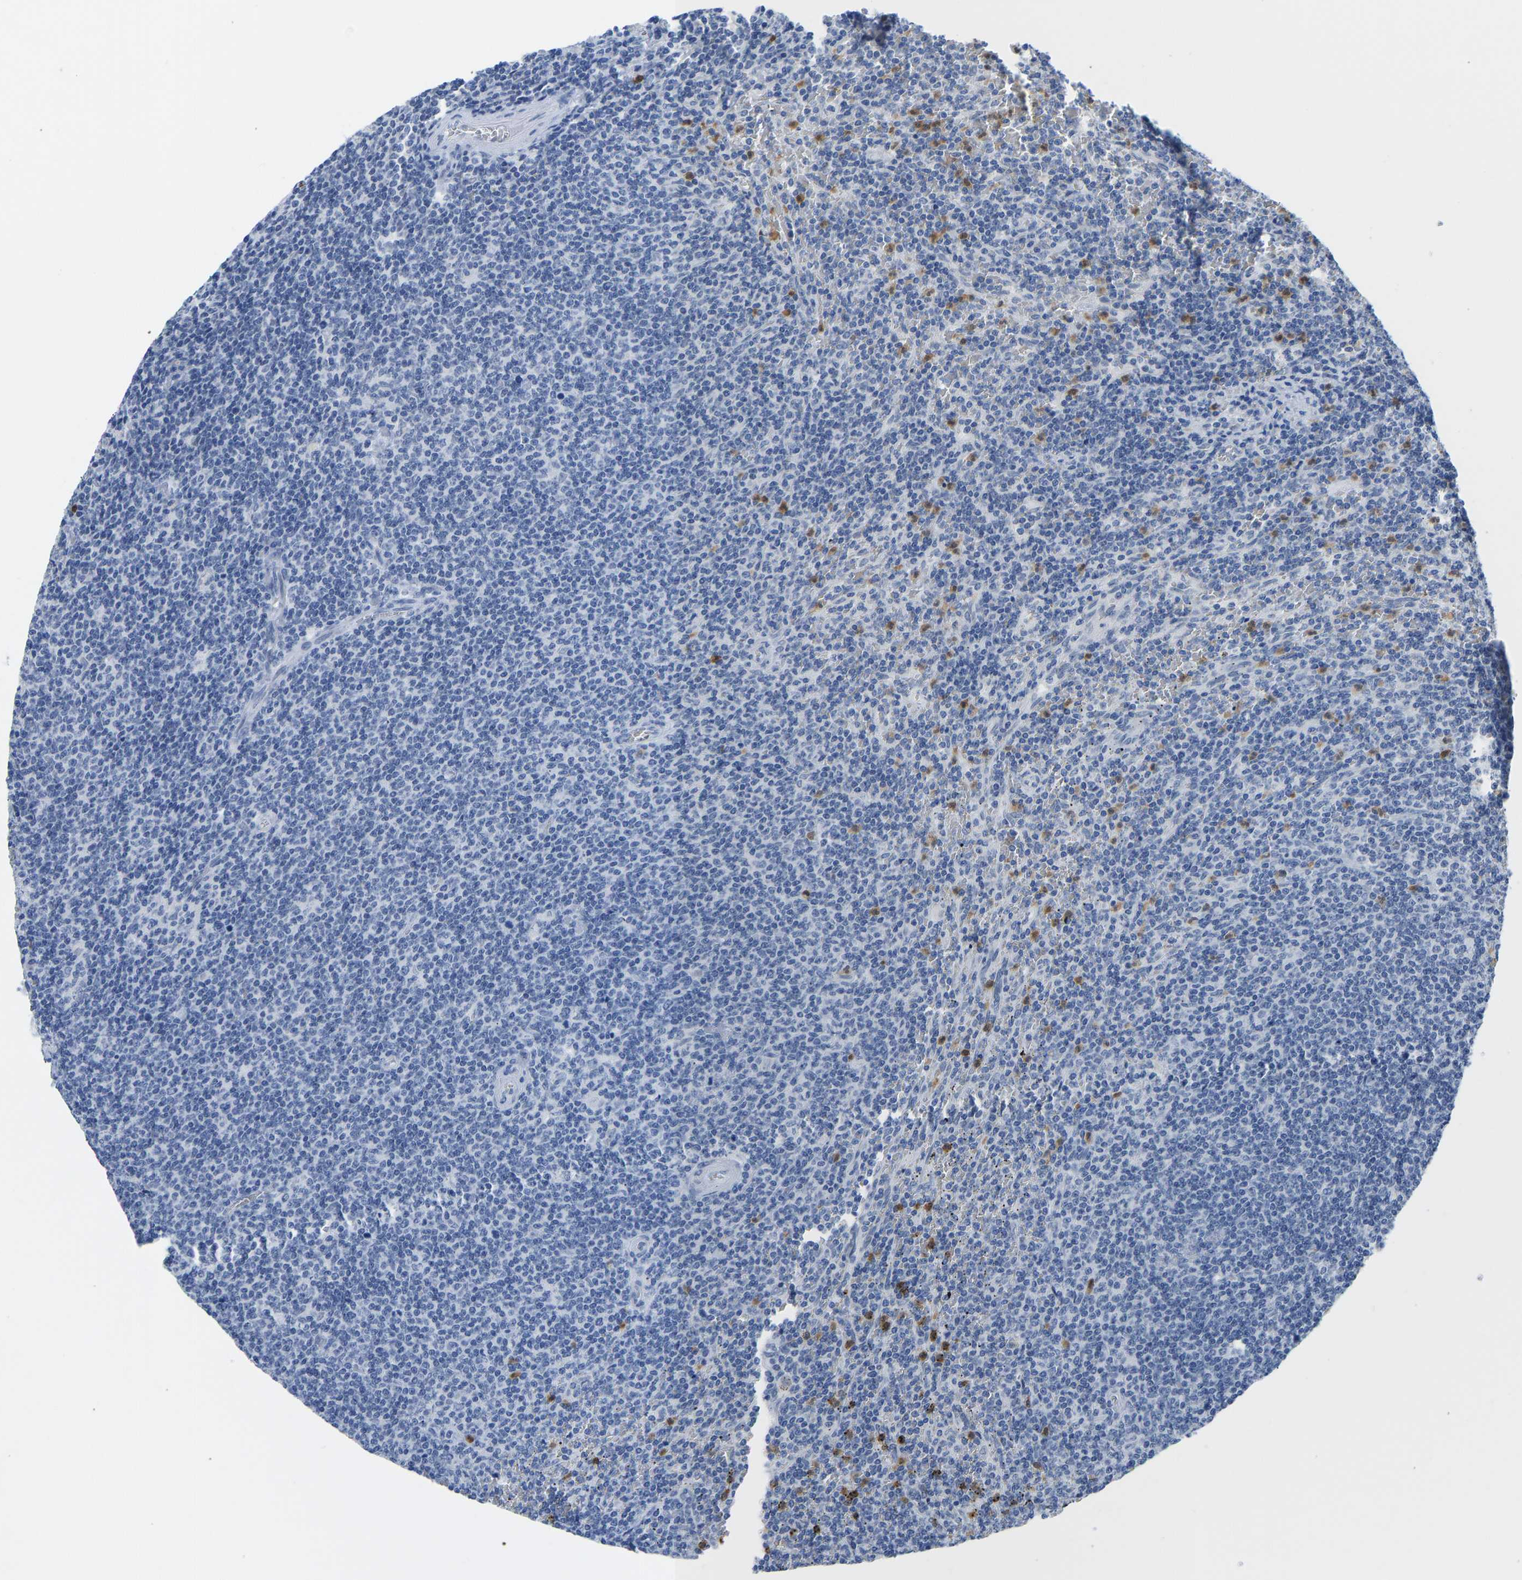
{"staining": {"intensity": "negative", "quantity": "none", "location": "none"}, "tissue": "lymphoma", "cell_type": "Tumor cells", "image_type": "cancer", "snomed": [{"axis": "morphology", "description": "Malignant lymphoma, non-Hodgkin's type, Low grade"}, {"axis": "topography", "description": "Spleen"}], "caption": "DAB (3,3'-diaminobenzidine) immunohistochemical staining of human low-grade malignant lymphoma, non-Hodgkin's type displays no significant expression in tumor cells.", "gene": "TXNDC2", "patient": {"sex": "female", "age": 50}}